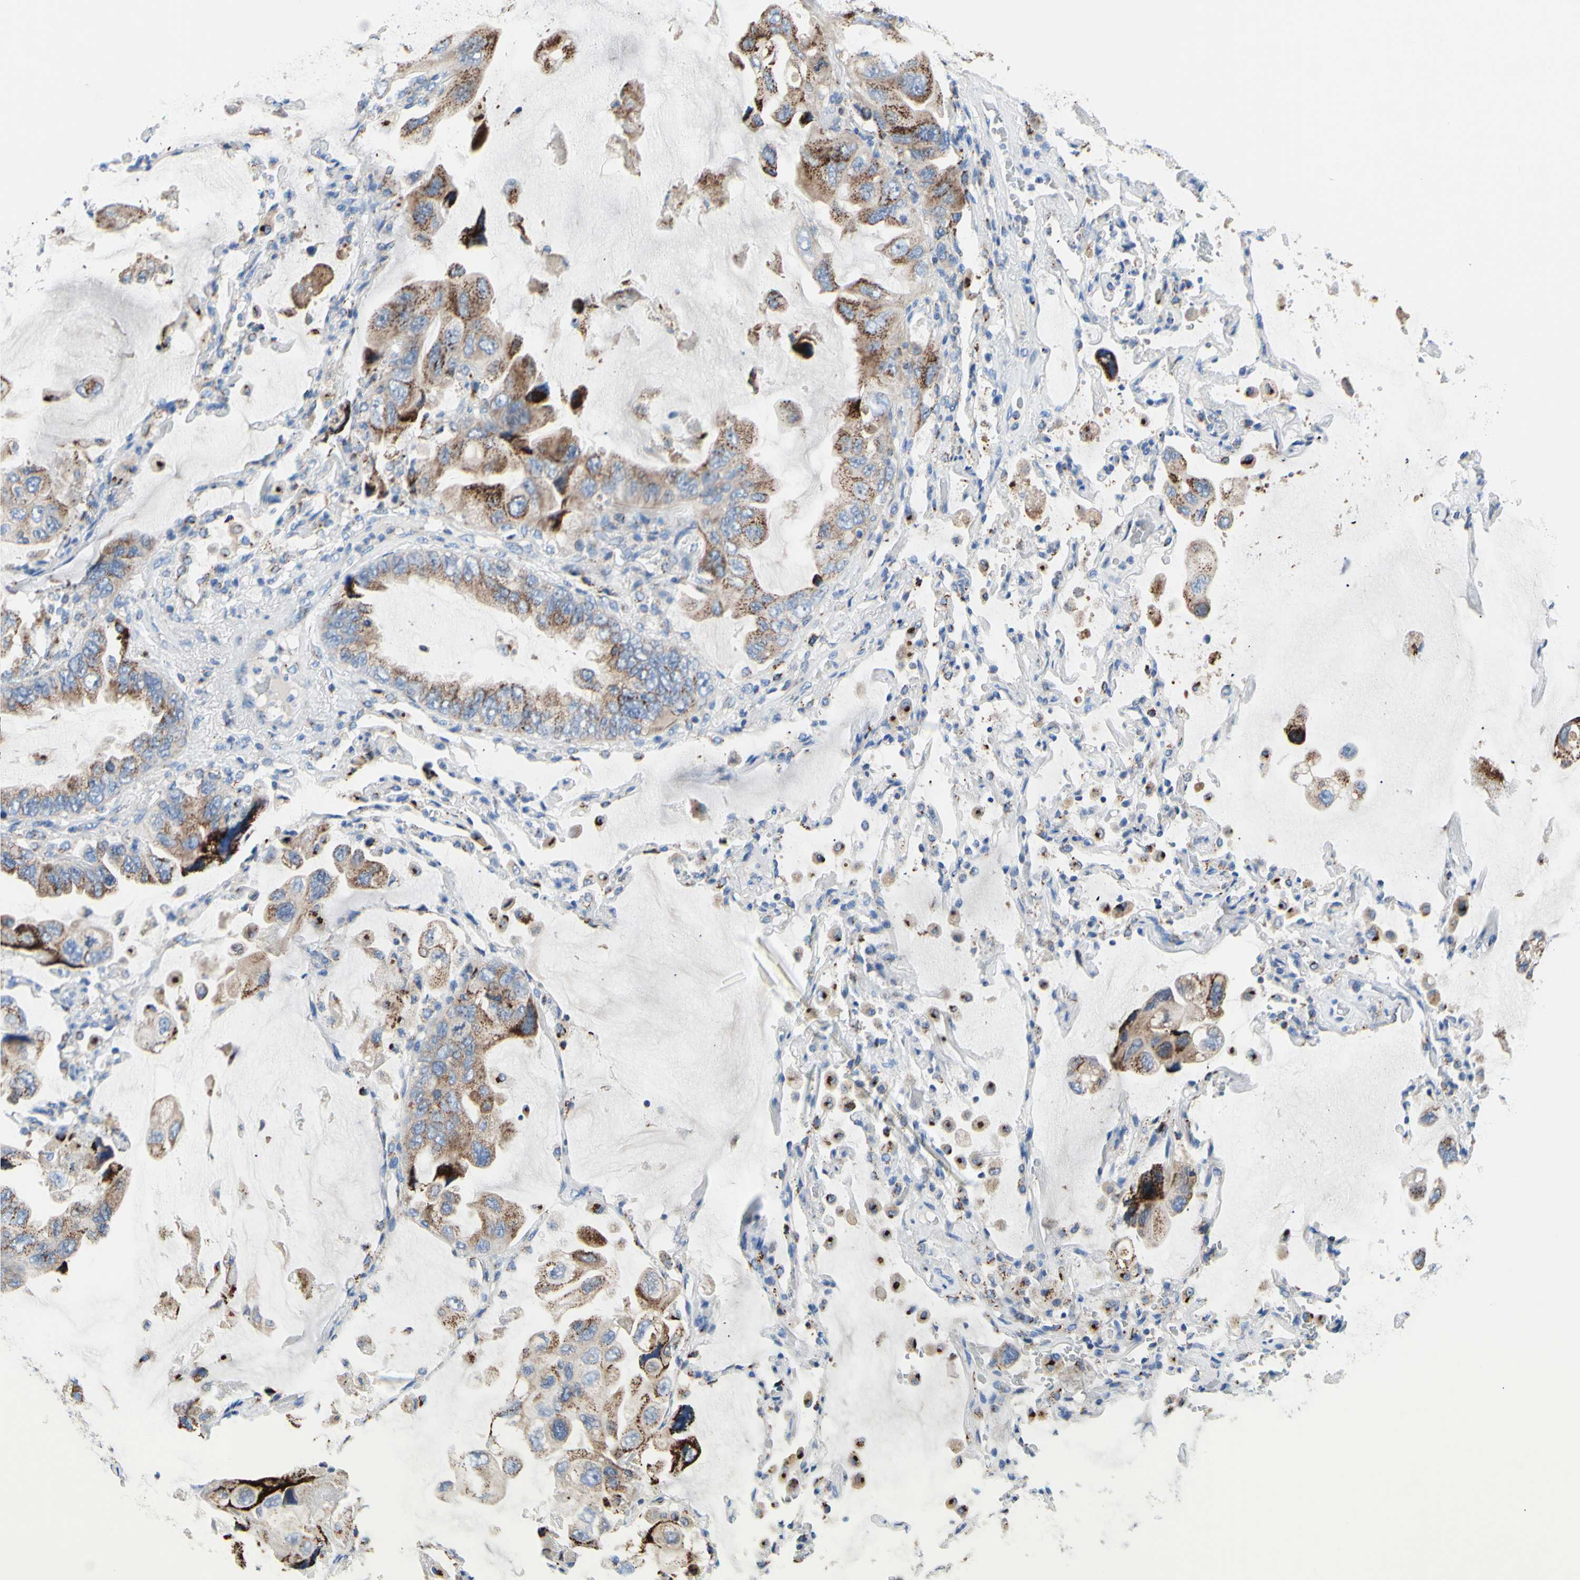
{"staining": {"intensity": "moderate", "quantity": "25%-75%", "location": "cytoplasmic/membranous"}, "tissue": "lung cancer", "cell_type": "Tumor cells", "image_type": "cancer", "snomed": [{"axis": "morphology", "description": "Squamous cell carcinoma, NOS"}, {"axis": "topography", "description": "Lung"}], "caption": "Tumor cells display medium levels of moderate cytoplasmic/membranous staining in approximately 25%-75% of cells in lung squamous cell carcinoma. Using DAB (3,3'-diaminobenzidine) (brown) and hematoxylin (blue) stains, captured at high magnification using brightfield microscopy.", "gene": "GALNT2", "patient": {"sex": "female", "age": 73}}